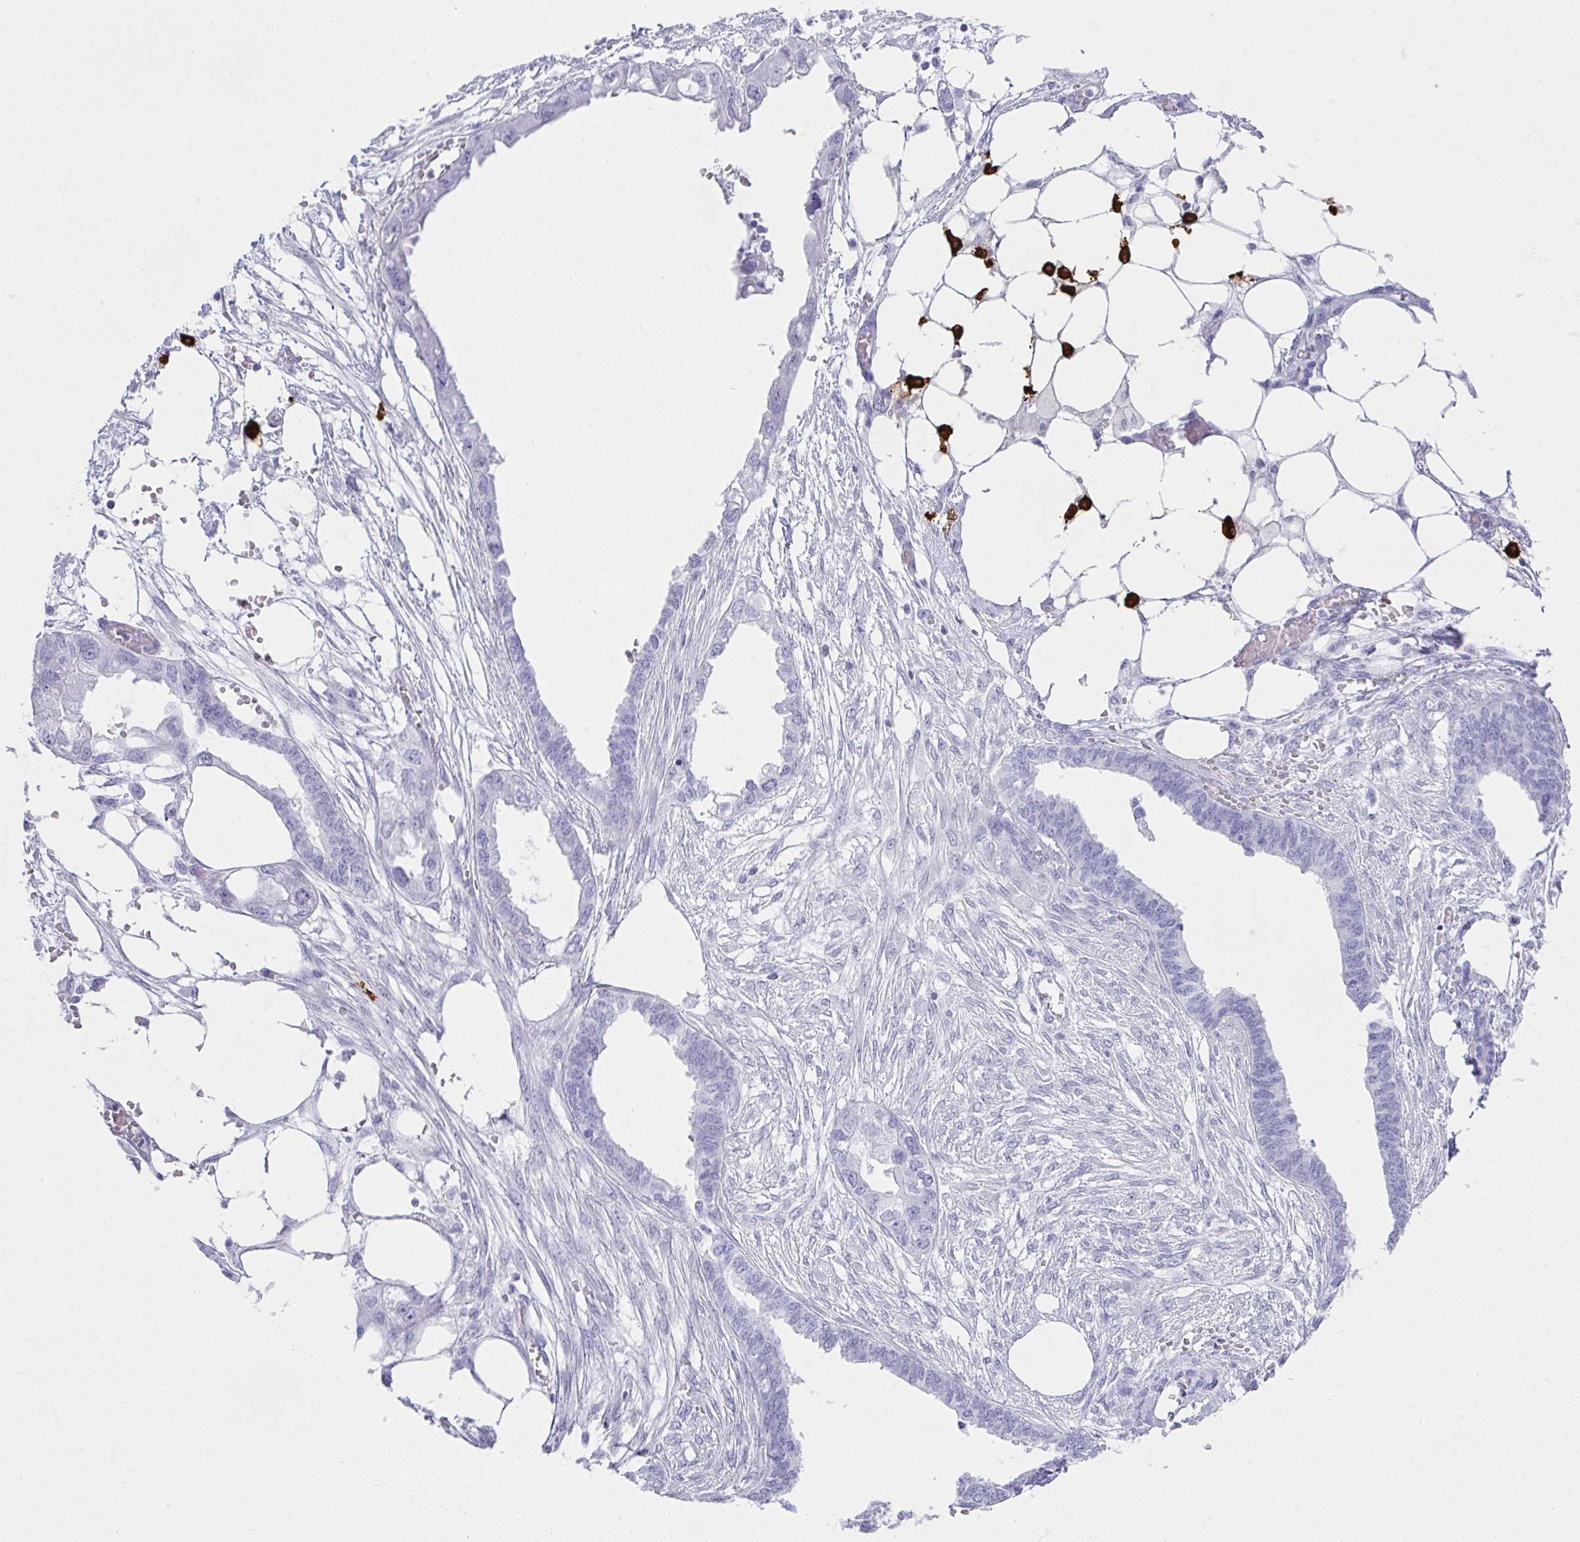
{"staining": {"intensity": "negative", "quantity": "none", "location": "none"}, "tissue": "endometrial cancer", "cell_type": "Tumor cells", "image_type": "cancer", "snomed": [{"axis": "morphology", "description": "Adenocarcinoma, NOS"}, {"axis": "morphology", "description": "Adenocarcinoma, metastatic, NOS"}, {"axis": "topography", "description": "Adipose tissue"}, {"axis": "topography", "description": "Endometrium"}], "caption": "Histopathology image shows no protein staining in tumor cells of adenocarcinoma (endometrial) tissue.", "gene": "CDADC1", "patient": {"sex": "female", "age": 67}}